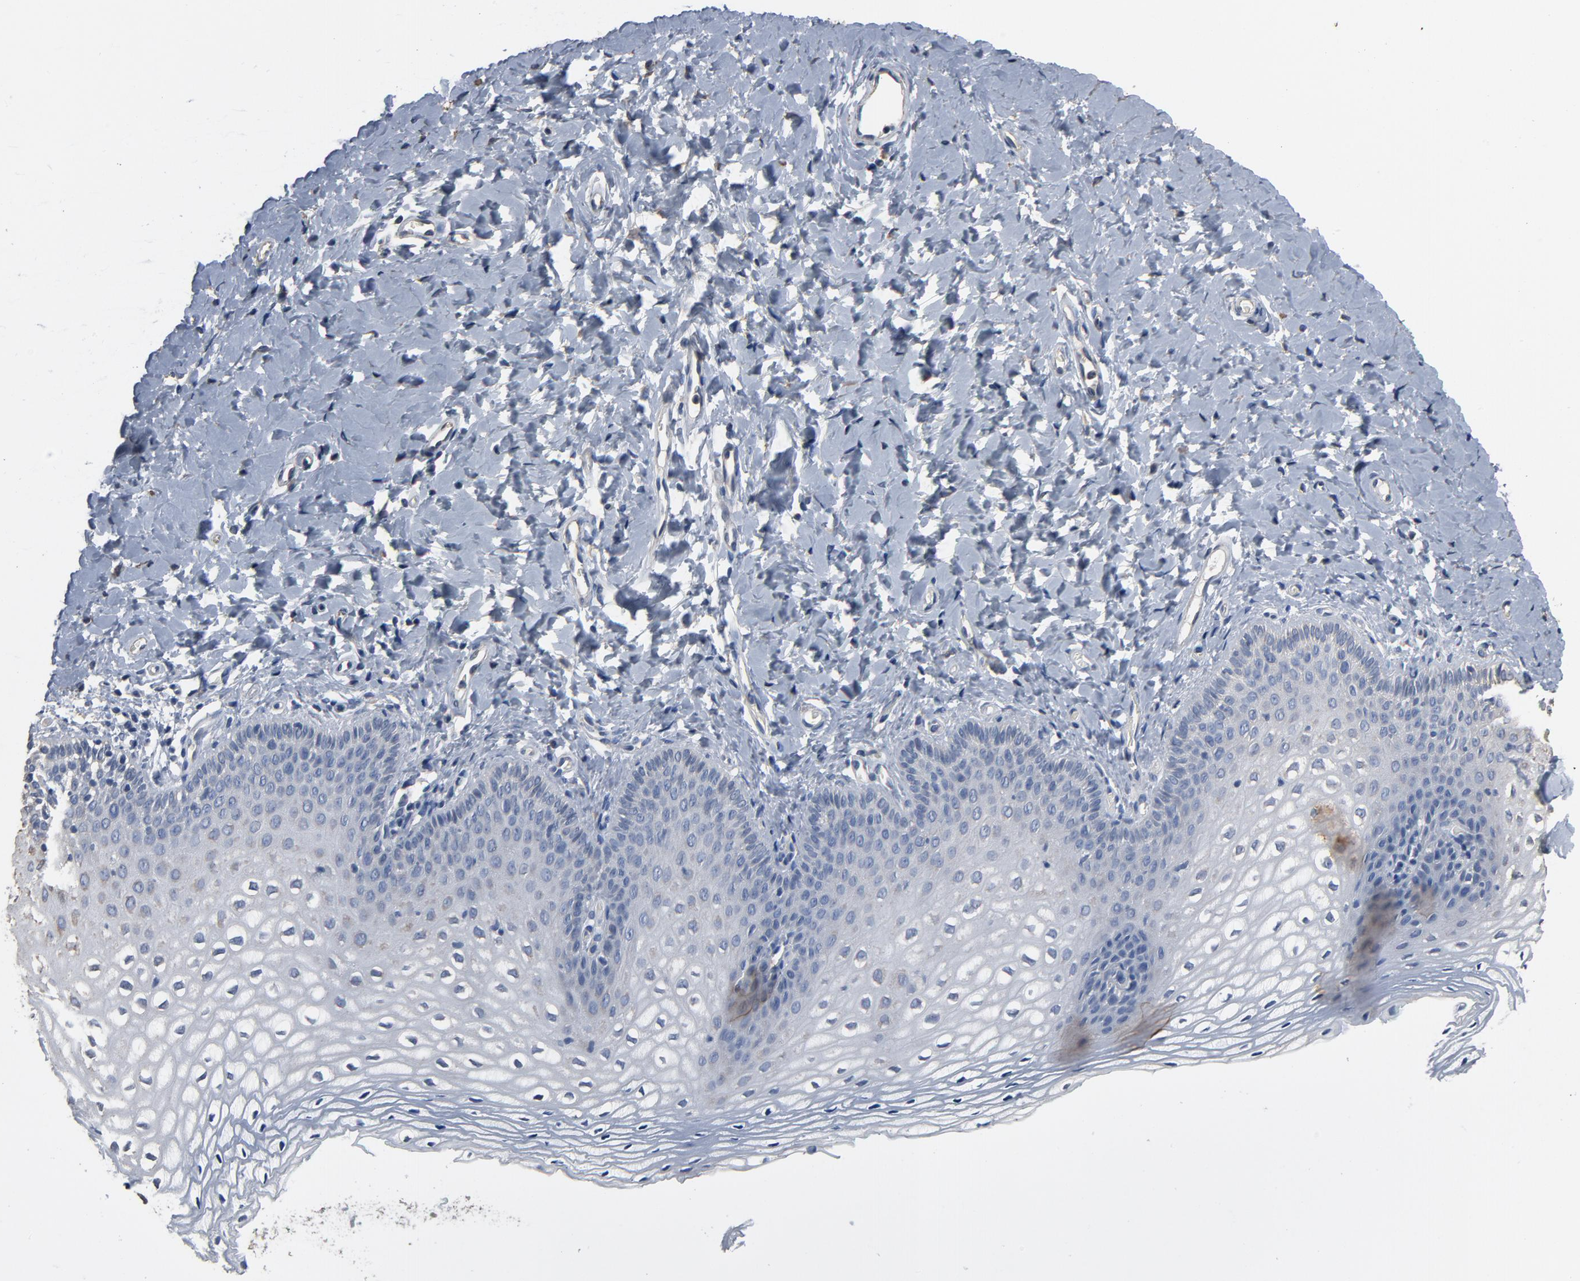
{"staining": {"intensity": "weak", "quantity": "<25%", "location": "cytoplasmic/membranous"}, "tissue": "vagina", "cell_type": "Squamous epithelial cells", "image_type": "normal", "snomed": [{"axis": "morphology", "description": "Normal tissue, NOS"}, {"axis": "topography", "description": "Vagina"}], "caption": "This histopathology image is of normal vagina stained with immunohistochemistry (IHC) to label a protein in brown with the nuclei are counter-stained blue. There is no positivity in squamous epithelial cells.", "gene": "SOX6", "patient": {"sex": "female", "age": 55}}